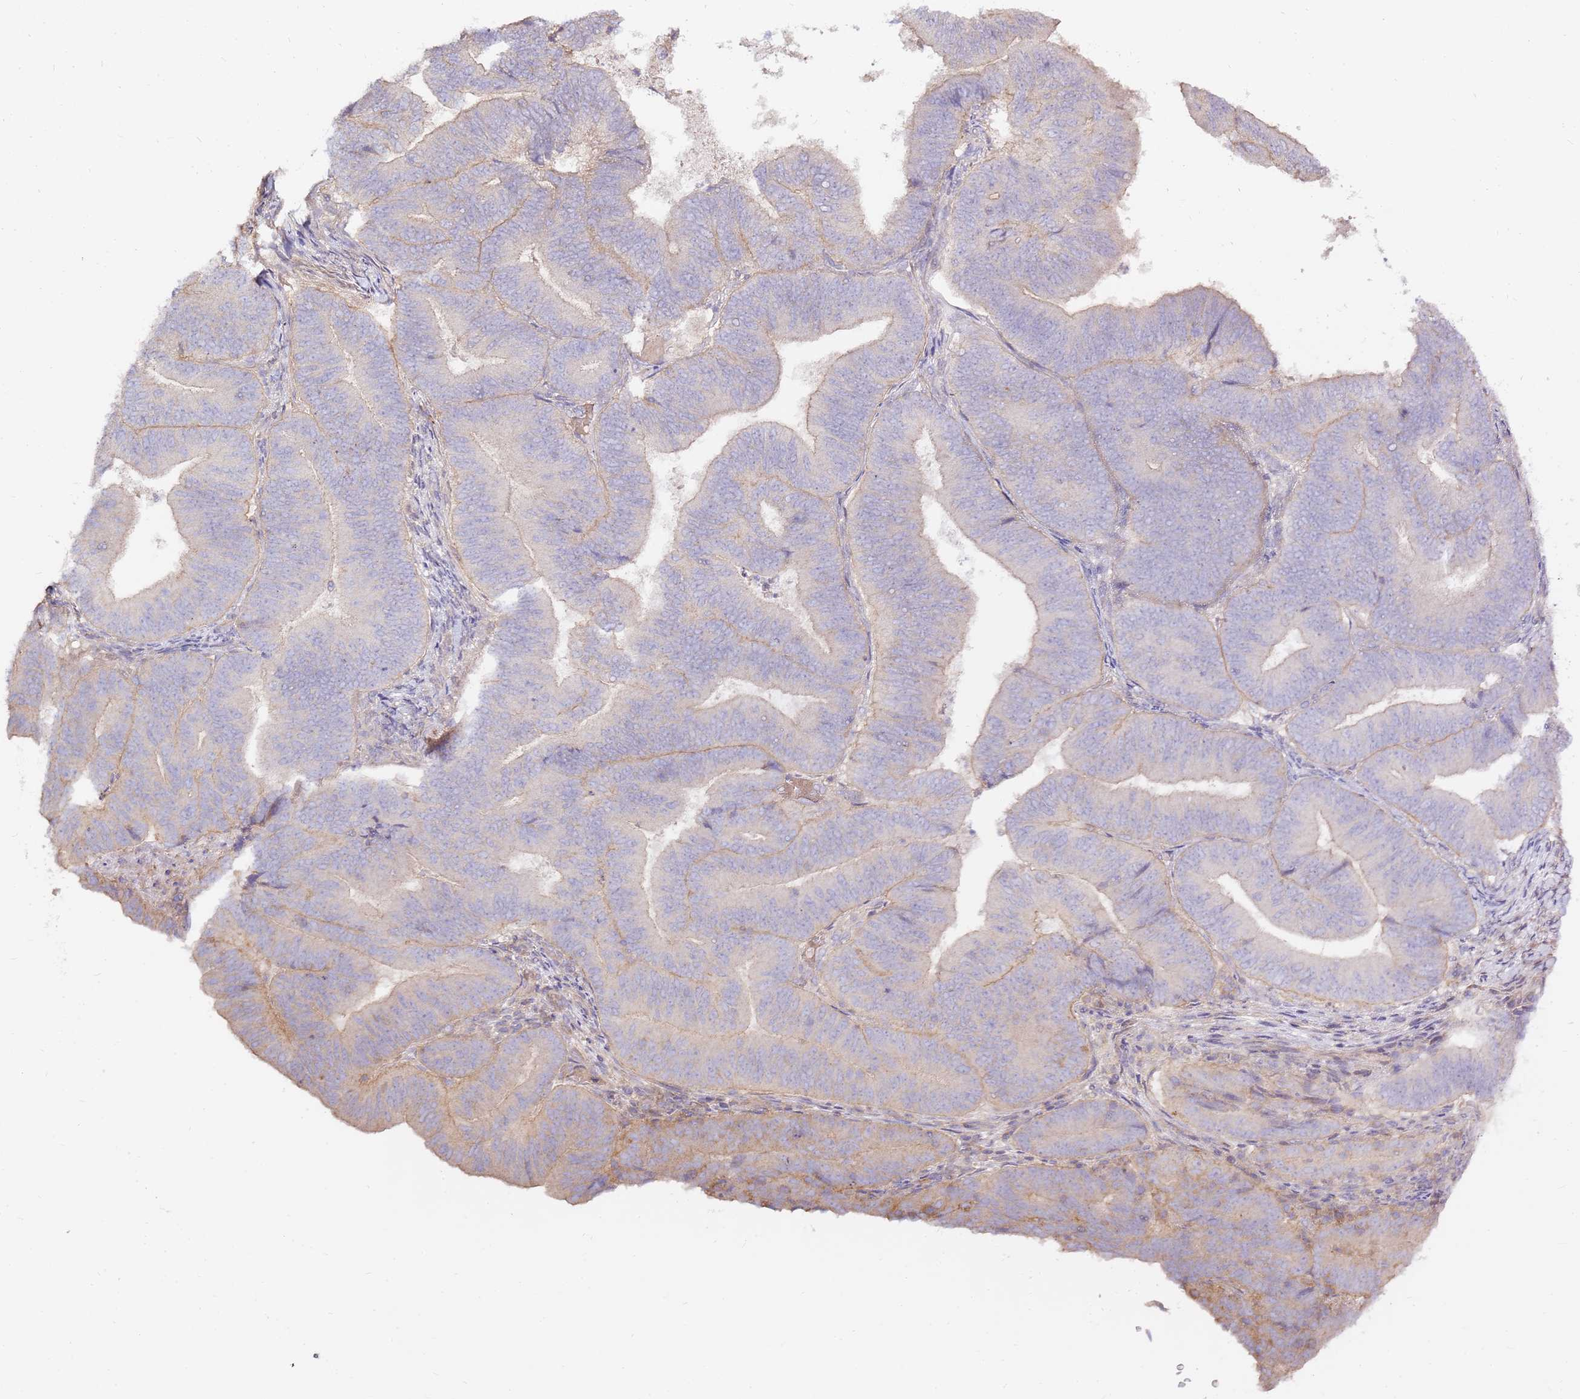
{"staining": {"intensity": "weak", "quantity": "<25%", "location": "cytoplasmic/membranous"}, "tissue": "endometrial cancer", "cell_type": "Tumor cells", "image_type": "cancer", "snomed": [{"axis": "morphology", "description": "Adenocarcinoma, NOS"}, {"axis": "topography", "description": "Endometrium"}], "caption": "Human endometrial cancer stained for a protein using IHC reveals no expression in tumor cells.", "gene": "EVA1B", "patient": {"sex": "female", "age": 70}}